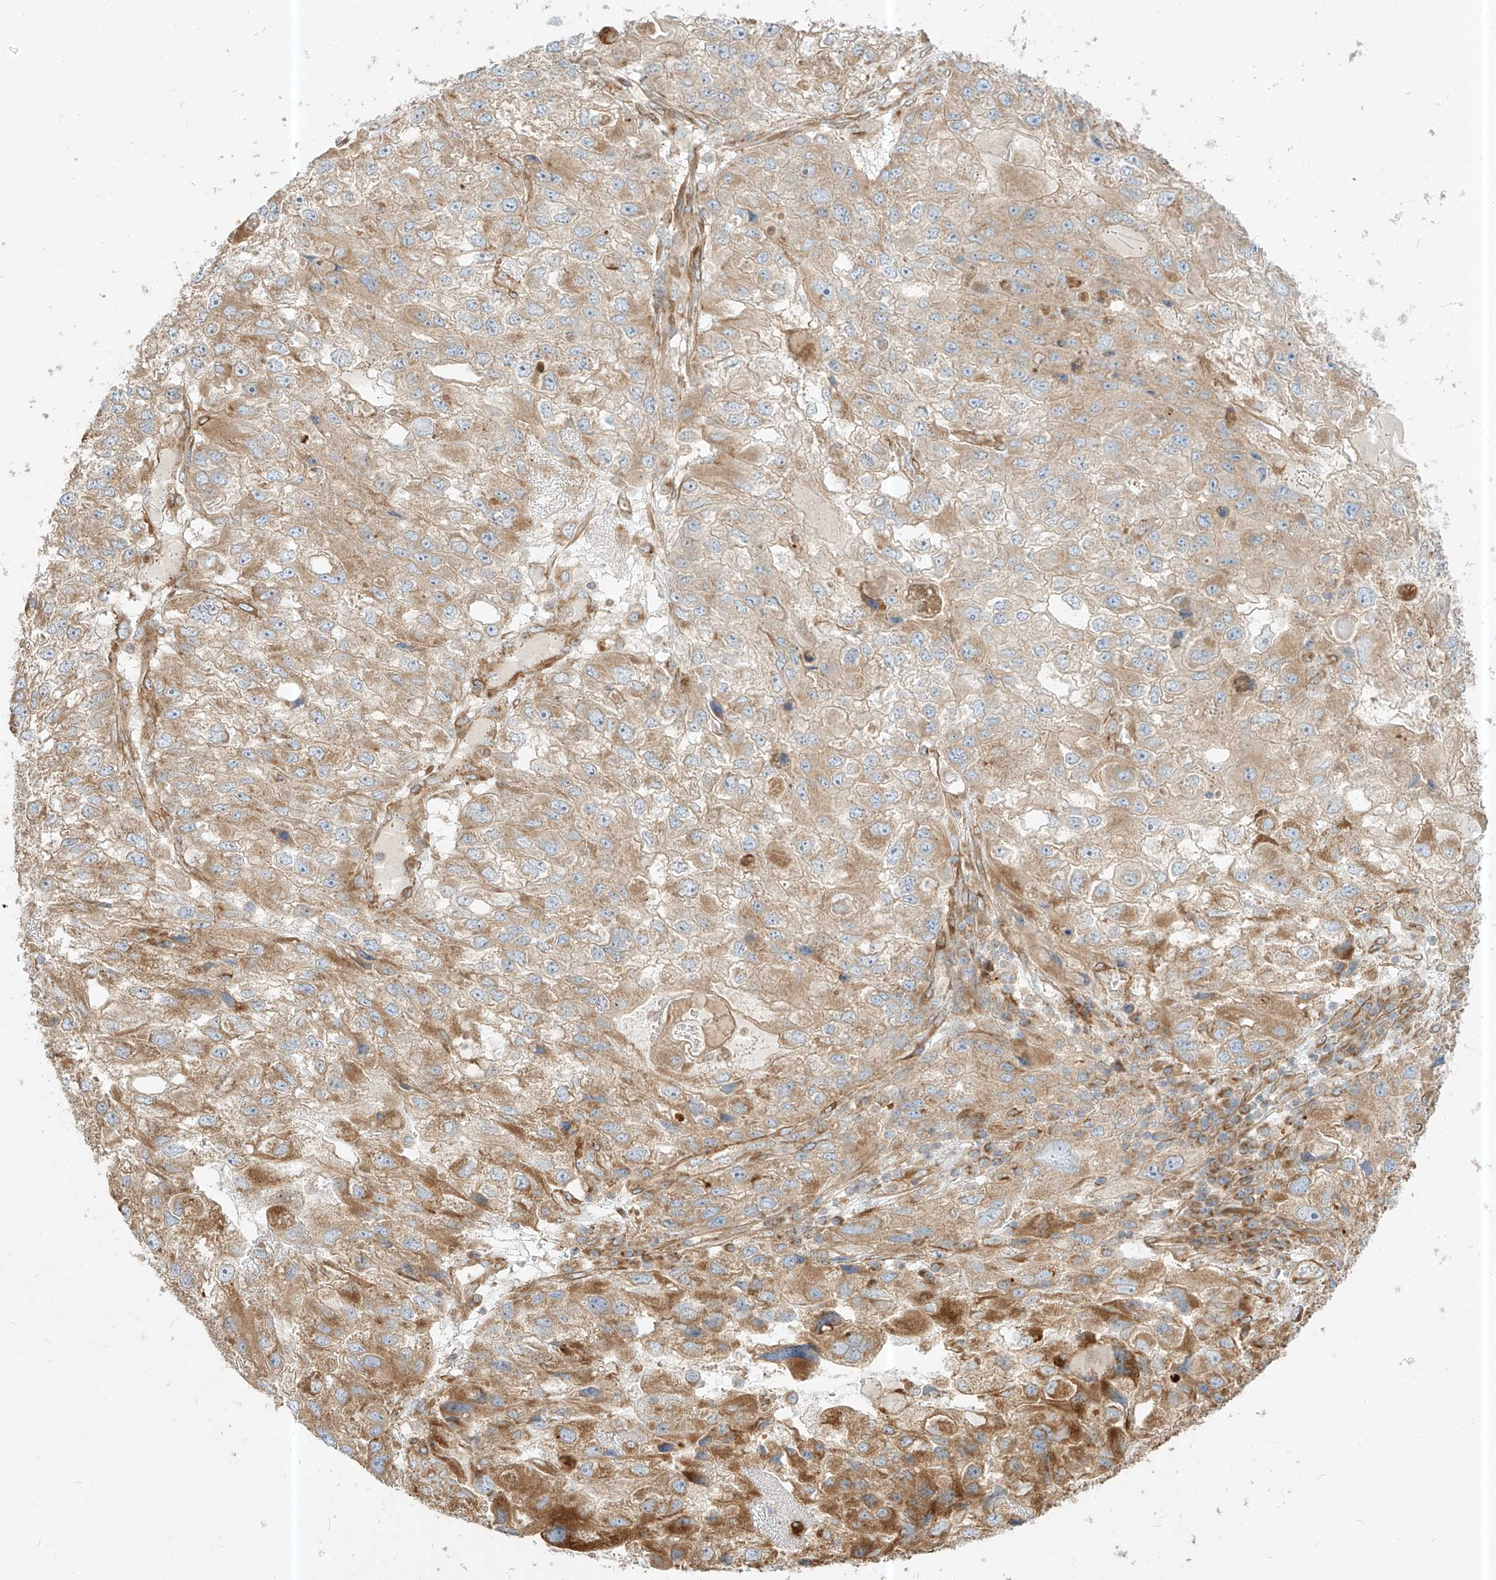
{"staining": {"intensity": "moderate", "quantity": "25%-75%", "location": "cytoplasmic/membranous"}, "tissue": "endometrial cancer", "cell_type": "Tumor cells", "image_type": "cancer", "snomed": [{"axis": "morphology", "description": "Adenocarcinoma, NOS"}, {"axis": "topography", "description": "Endometrium"}], "caption": "A medium amount of moderate cytoplasmic/membranous positivity is present in about 25%-75% of tumor cells in adenocarcinoma (endometrial) tissue.", "gene": "PLCL1", "patient": {"sex": "female", "age": 49}}